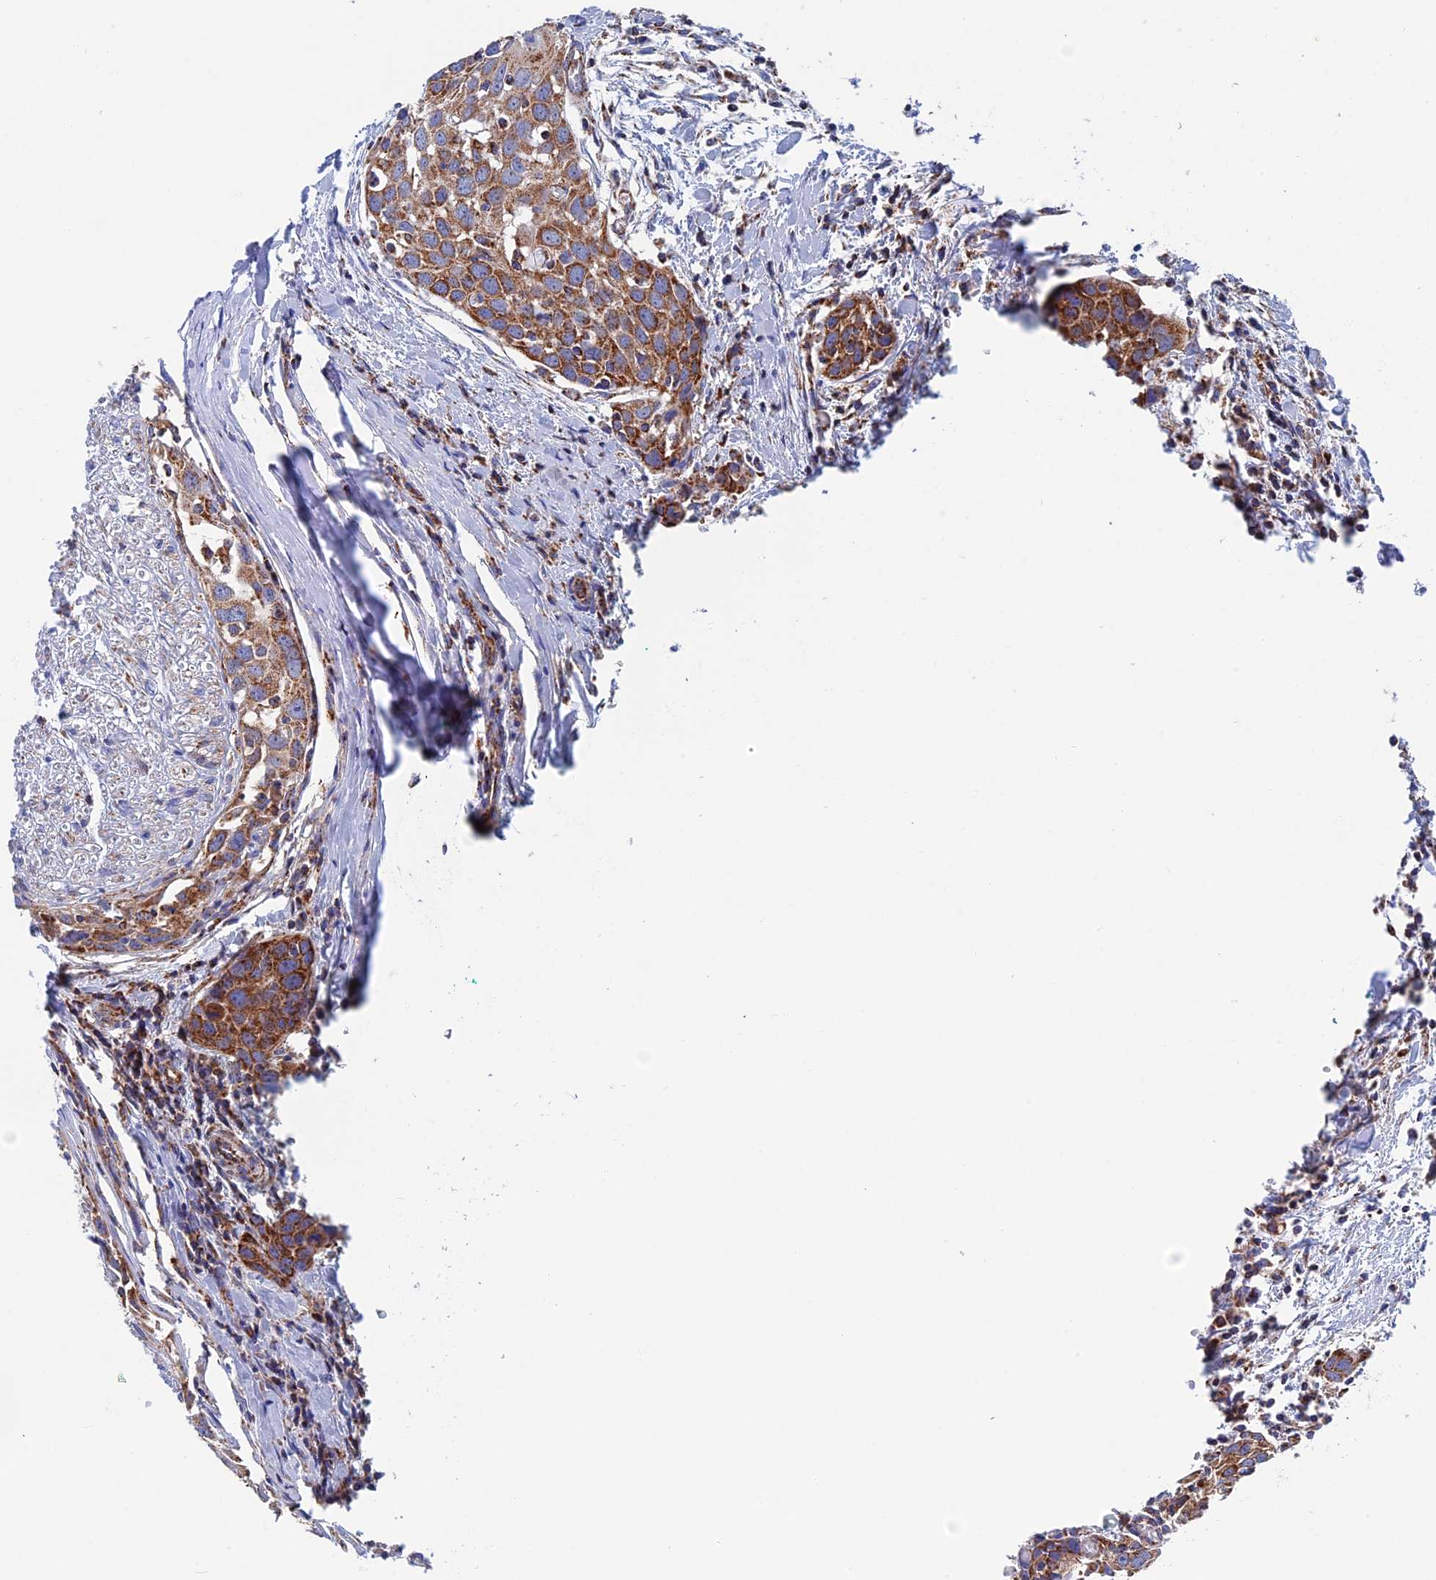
{"staining": {"intensity": "moderate", "quantity": ">75%", "location": "cytoplasmic/membranous"}, "tissue": "head and neck cancer", "cell_type": "Tumor cells", "image_type": "cancer", "snomed": [{"axis": "morphology", "description": "Squamous cell carcinoma, NOS"}, {"axis": "topography", "description": "Oral tissue"}, {"axis": "topography", "description": "Head-Neck"}], "caption": "Head and neck cancer was stained to show a protein in brown. There is medium levels of moderate cytoplasmic/membranous staining in approximately >75% of tumor cells. Nuclei are stained in blue.", "gene": "WDR83", "patient": {"sex": "female", "age": 50}}